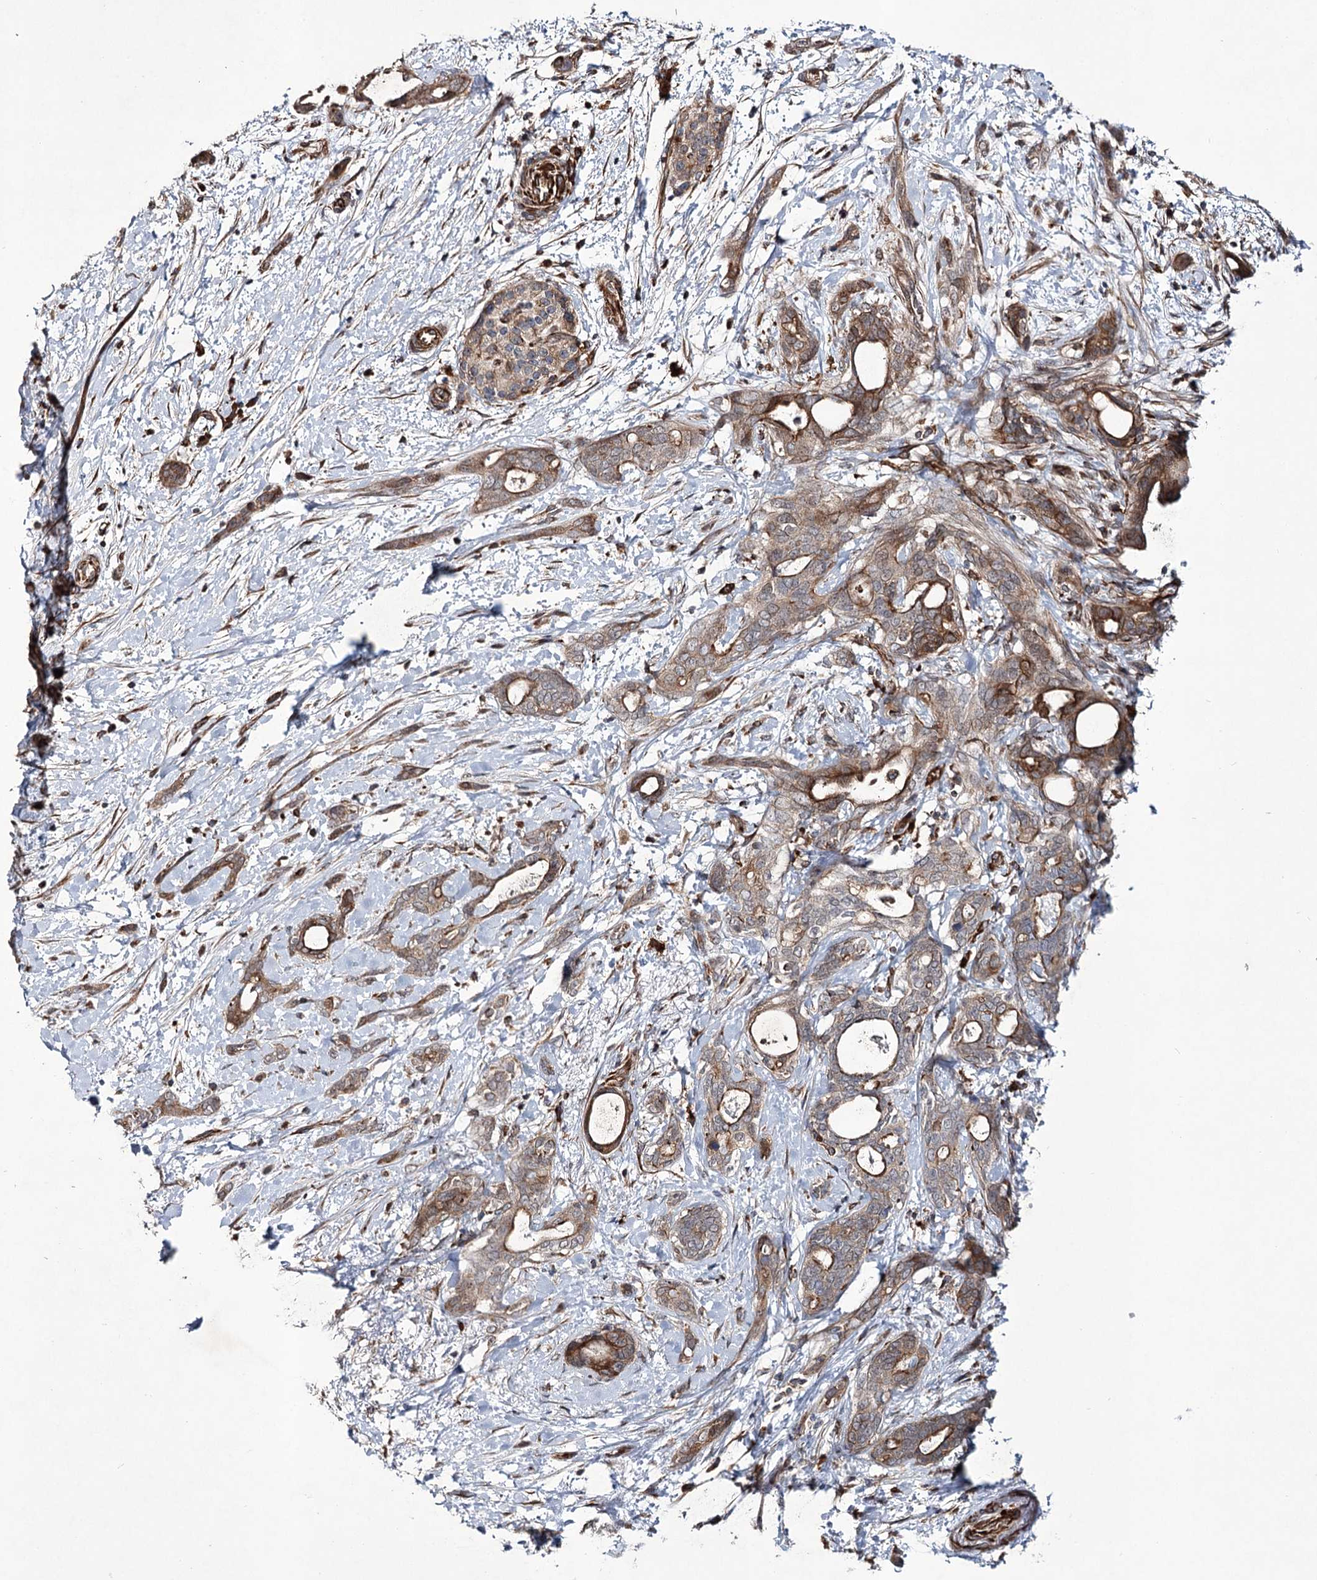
{"staining": {"intensity": "weak", "quantity": ">75%", "location": "cytoplasmic/membranous"}, "tissue": "pancreatic cancer", "cell_type": "Tumor cells", "image_type": "cancer", "snomed": [{"axis": "morphology", "description": "Normal tissue, NOS"}, {"axis": "morphology", "description": "Adenocarcinoma, NOS"}, {"axis": "topography", "description": "Pancreas"}, {"axis": "topography", "description": "Peripheral nerve tissue"}], "caption": "Tumor cells reveal weak cytoplasmic/membranous positivity in about >75% of cells in pancreatic adenocarcinoma. (DAB = brown stain, brightfield microscopy at high magnification).", "gene": "DPEP2", "patient": {"sex": "female", "age": 63}}